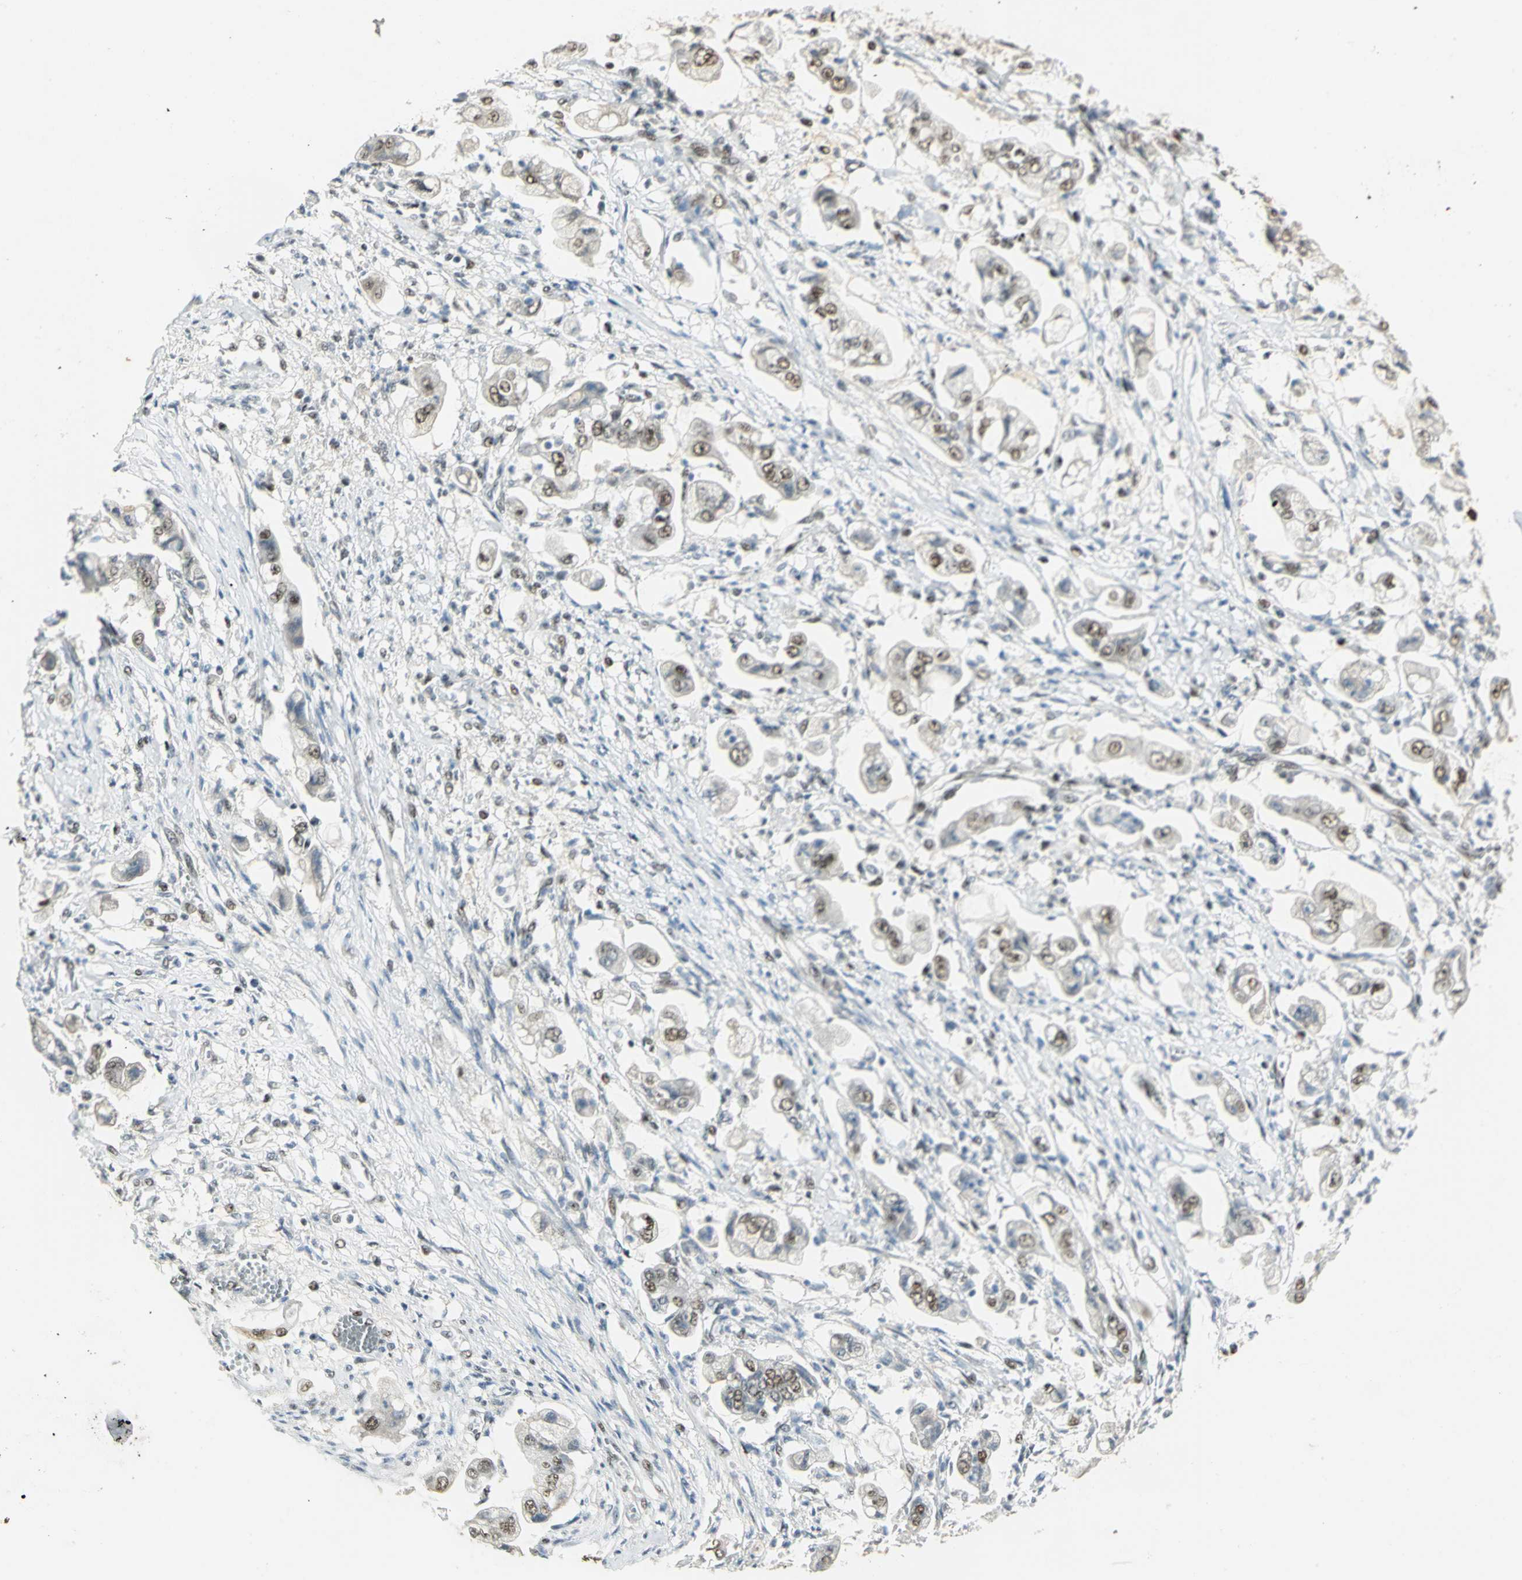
{"staining": {"intensity": "moderate", "quantity": ">75%", "location": "nuclear"}, "tissue": "stomach cancer", "cell_type": "Tumor cells", "image_type": "cancer", "snomed": [{"axis": "morphology", "description": "Adenocarcinoma, NOS"}, {"axis": "topography", "description": "Stomach"}], "caption": "IHC photomicrograph of neoplastic tissue: human adenocarcinoma (stomach) stained using IHC exhibits medium levels of moderate protein expression localized specifically in the nuclear of tumor cells, appearing as a nuclear brown color.", "gene": "CCNT1", "patient": {"sex": "male", "age": 62}}